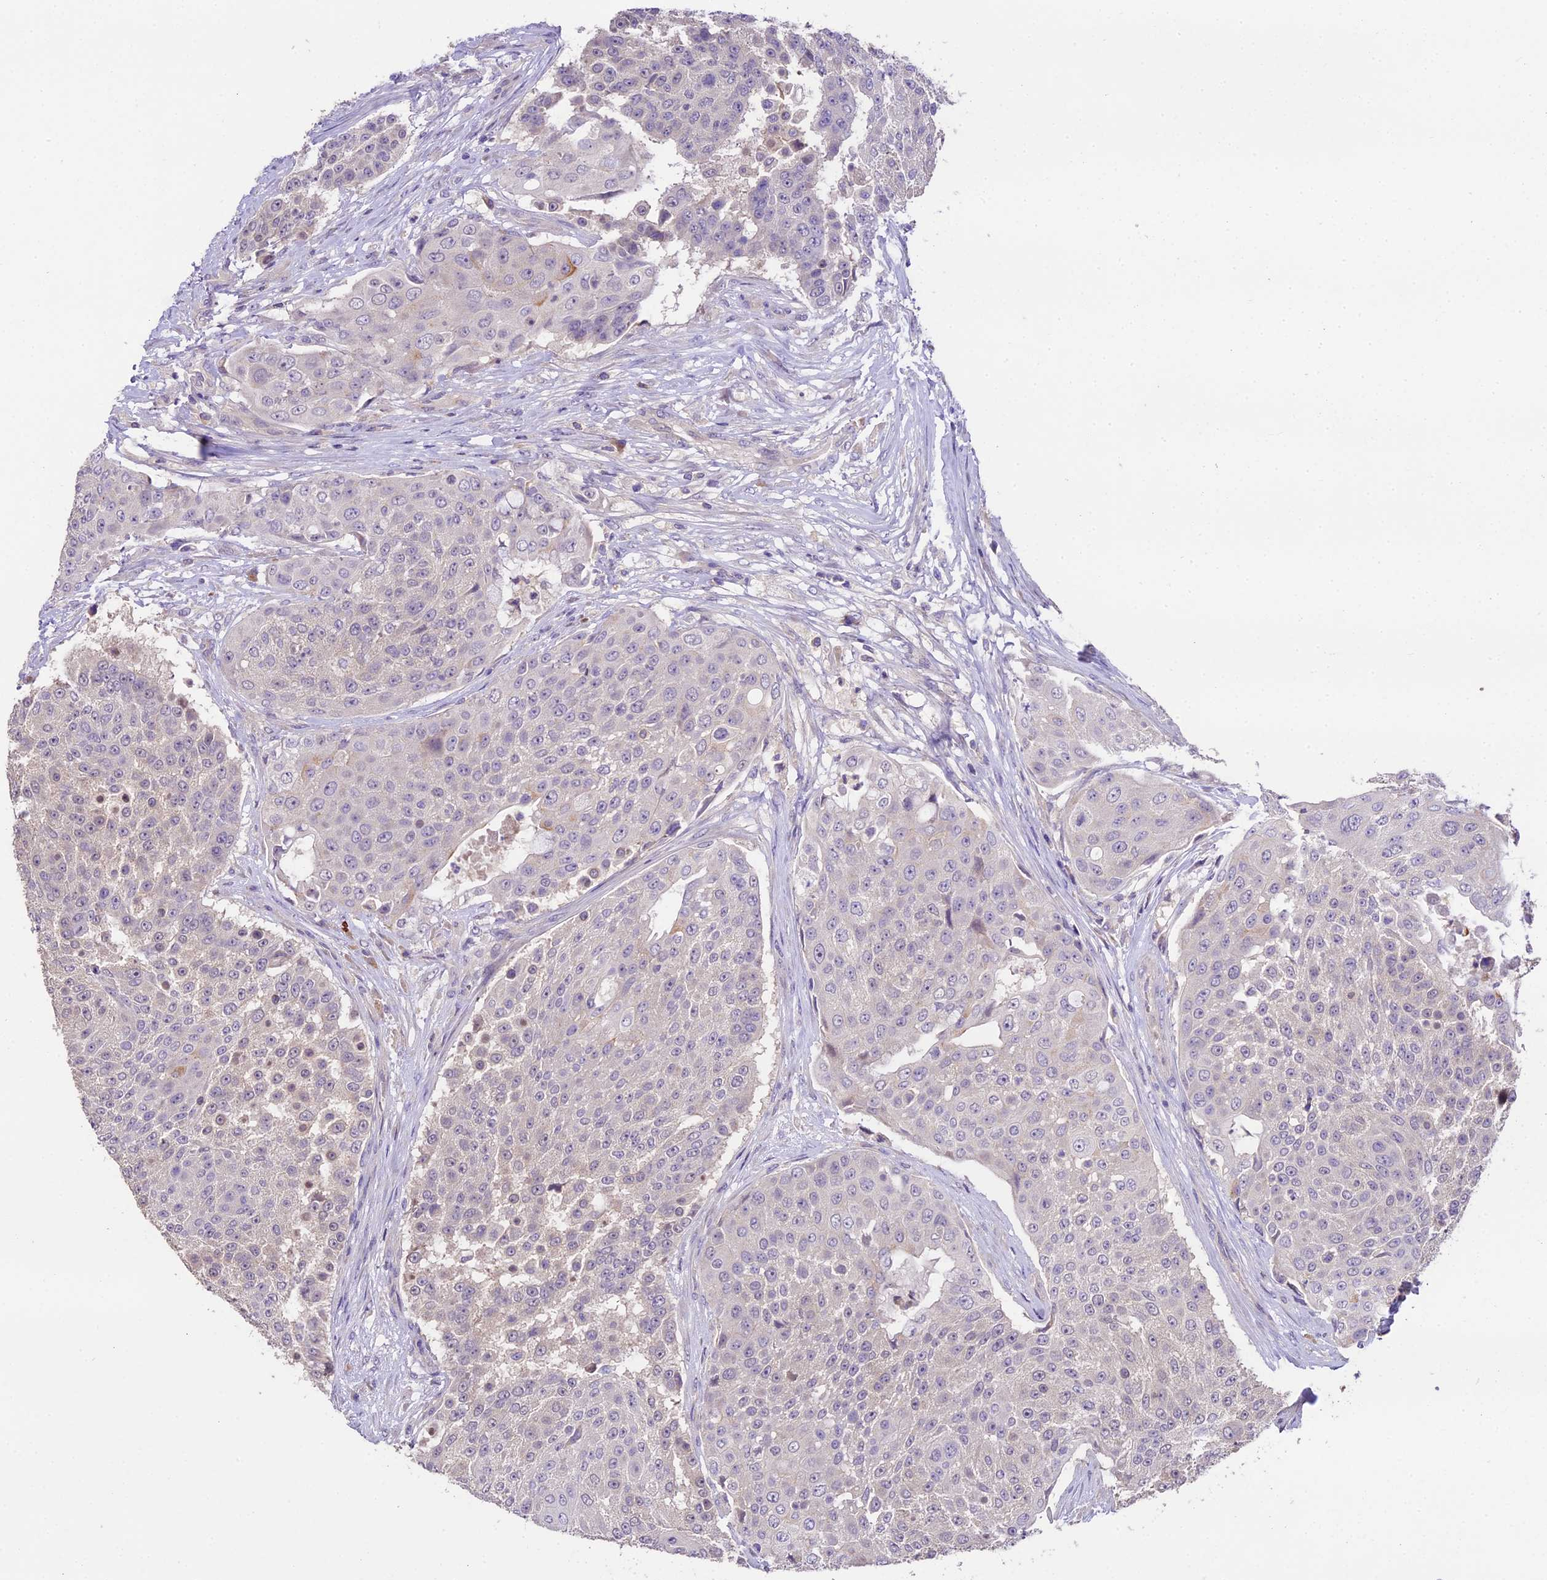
{"staining": {"intensity": "negative", "quantity": "none", "location": "none"}, "tissue": "urothelial cancer", "cell_type": "Tumor cells", "image_type": "cancer", "snomed": [{"axis": "morphology", "description": "Urothelial carcinoma, High grade"}, {"axis": "topography", "description": "Urinary bladder"}], "caption": "This image is of urothelial carcinoma (high-grade) stained with immunohistochemistry (IHC) to label a protein in brown with the nuclei are counter-stained blue. There is no expression in tumor cells. (DAB immunohistochemistry, high magnification).", "gene": "DGKH", "patient": {"sex": "female", "age": 63}}